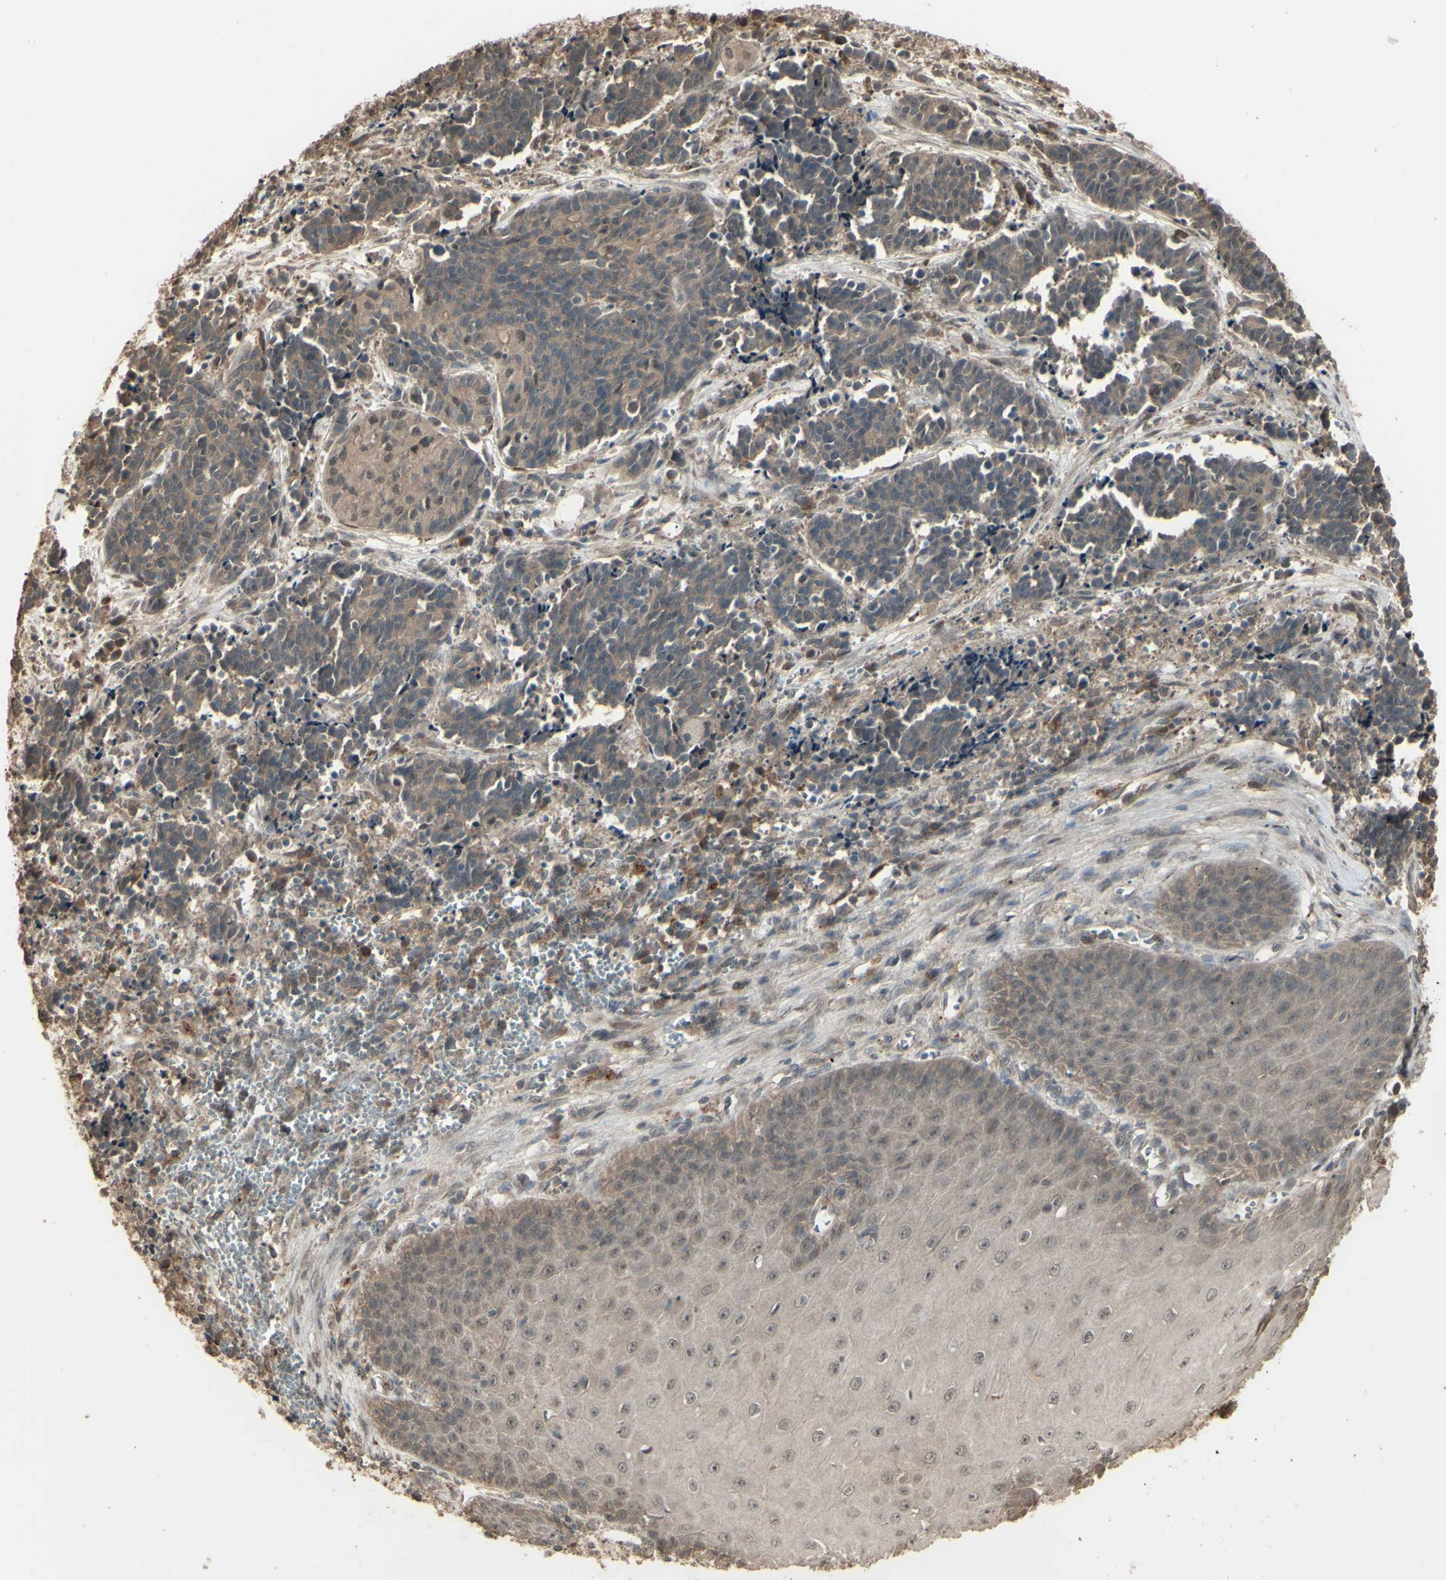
{"staining": {"intensity": "weak", "quantity": ">75%", "location": "cytoplasmic/membranous"}, "tissue": "cervical cancer", "cell_type": "Tumor cells", "image_type": "cancer", "snomed": [{"axis": "morphology", "description": "Squamous cell carcinoma, NOS"}, {"axis": "topography", "description": "Cervix"}], "caption": "Cervical cancer stained with a brown dye shows weak cytoplasmic/membranous positive expression in about >75% of tumor cells.", "gene": "GNAS", "patient": {"sex": "female", "age": 35}}